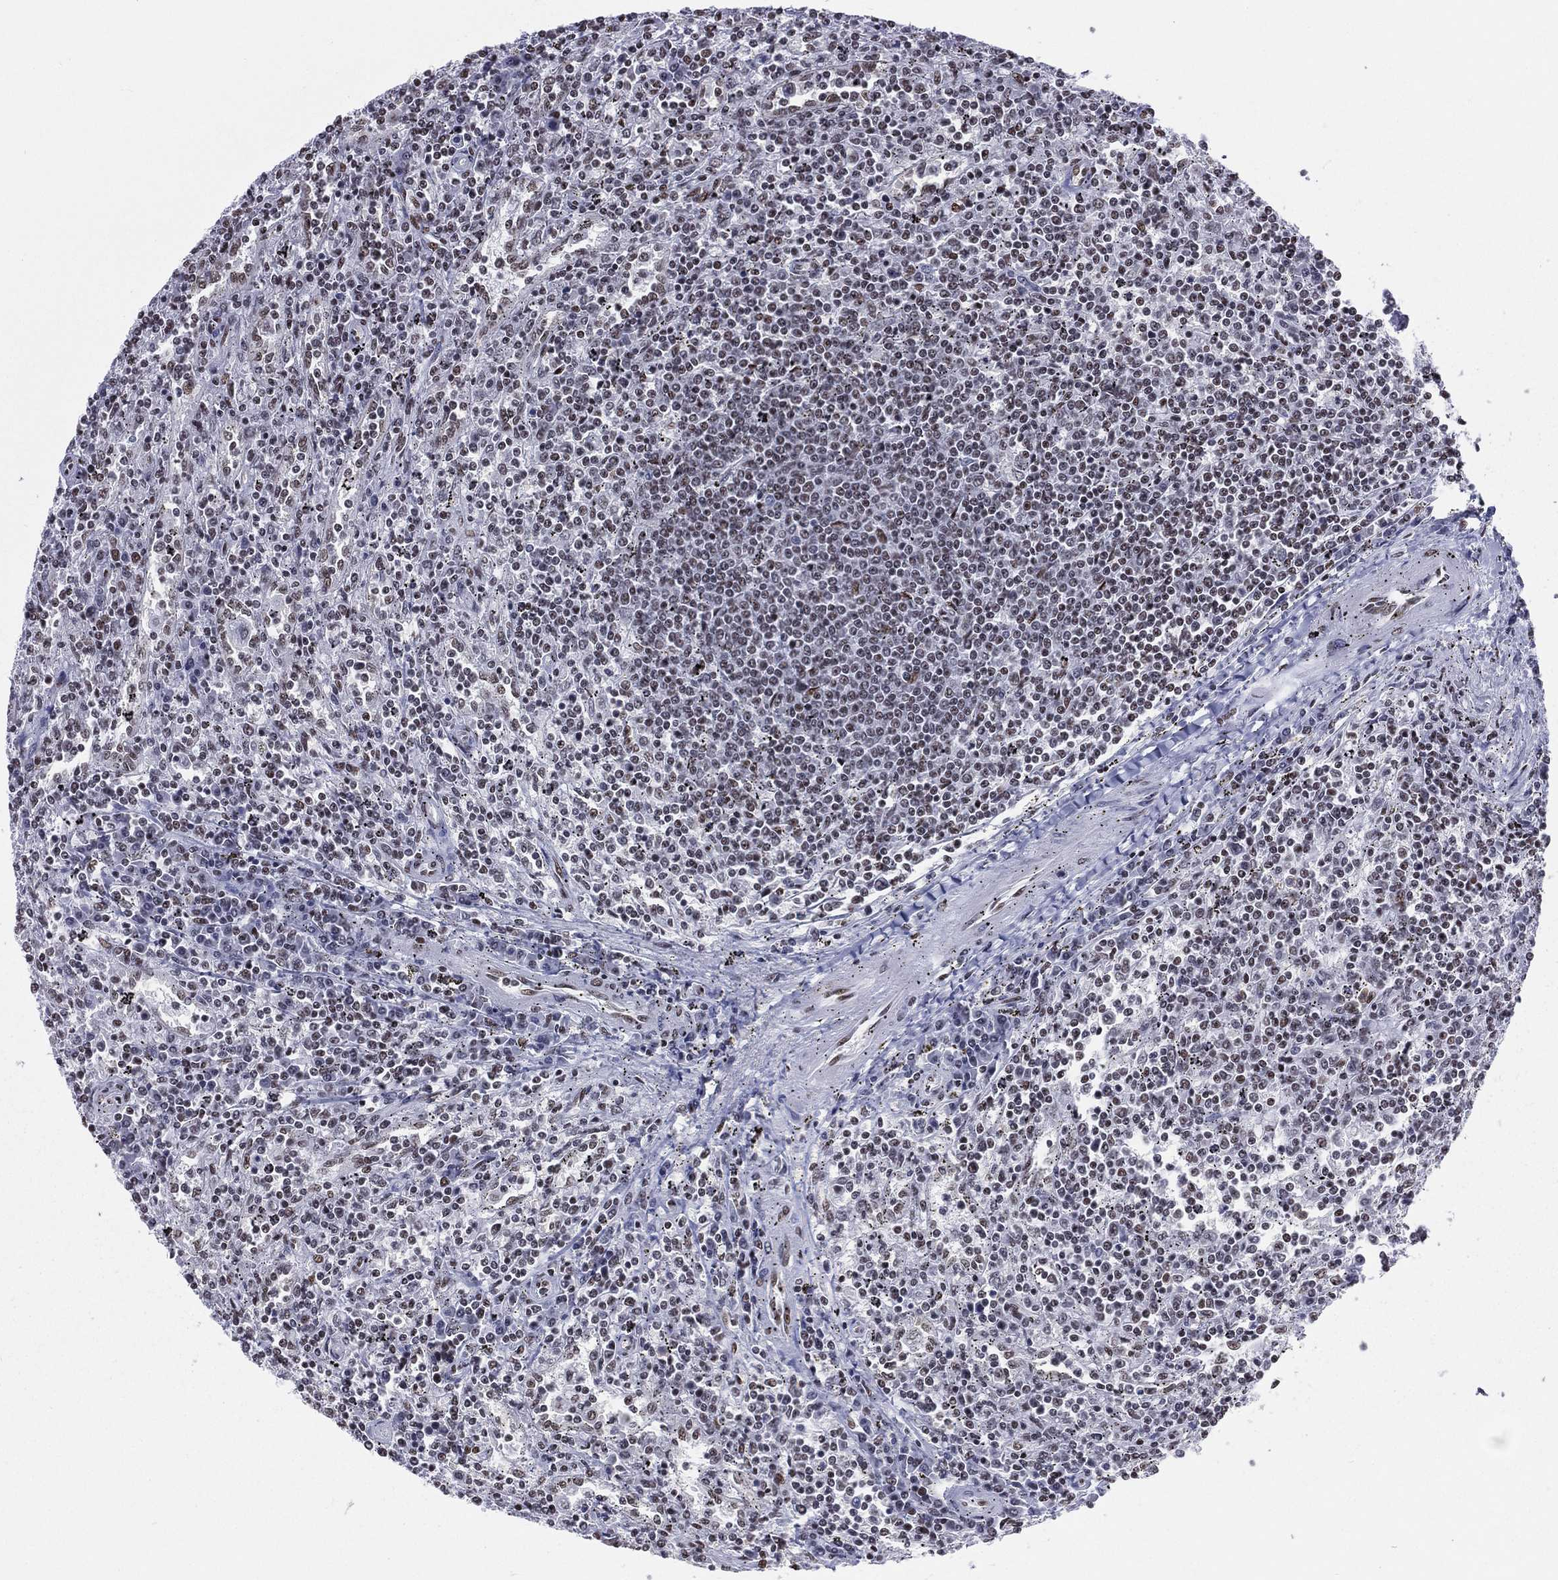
{"staining": {"intensity": "moderate", "quantity": "25%-75%", "location": "nuclear"}, "tissue": "lymphoma", "cell_type": "Tumor cells", "image_type": "cancer", "snomed": [{"axis": "morphology", "description": "Malignant lymphoma, non-Hodgkin's type, Low grade"}, {"axis": "topography", "description": "Lymph node"}], "caption": "Moderate nuclear positivity for a protein is appreciated in about 25%-75% of tumor cells of lymphoma using immunohistochemistry.", "gene": "ZNF7", "patient": {"sex": "male", "age": 52}}